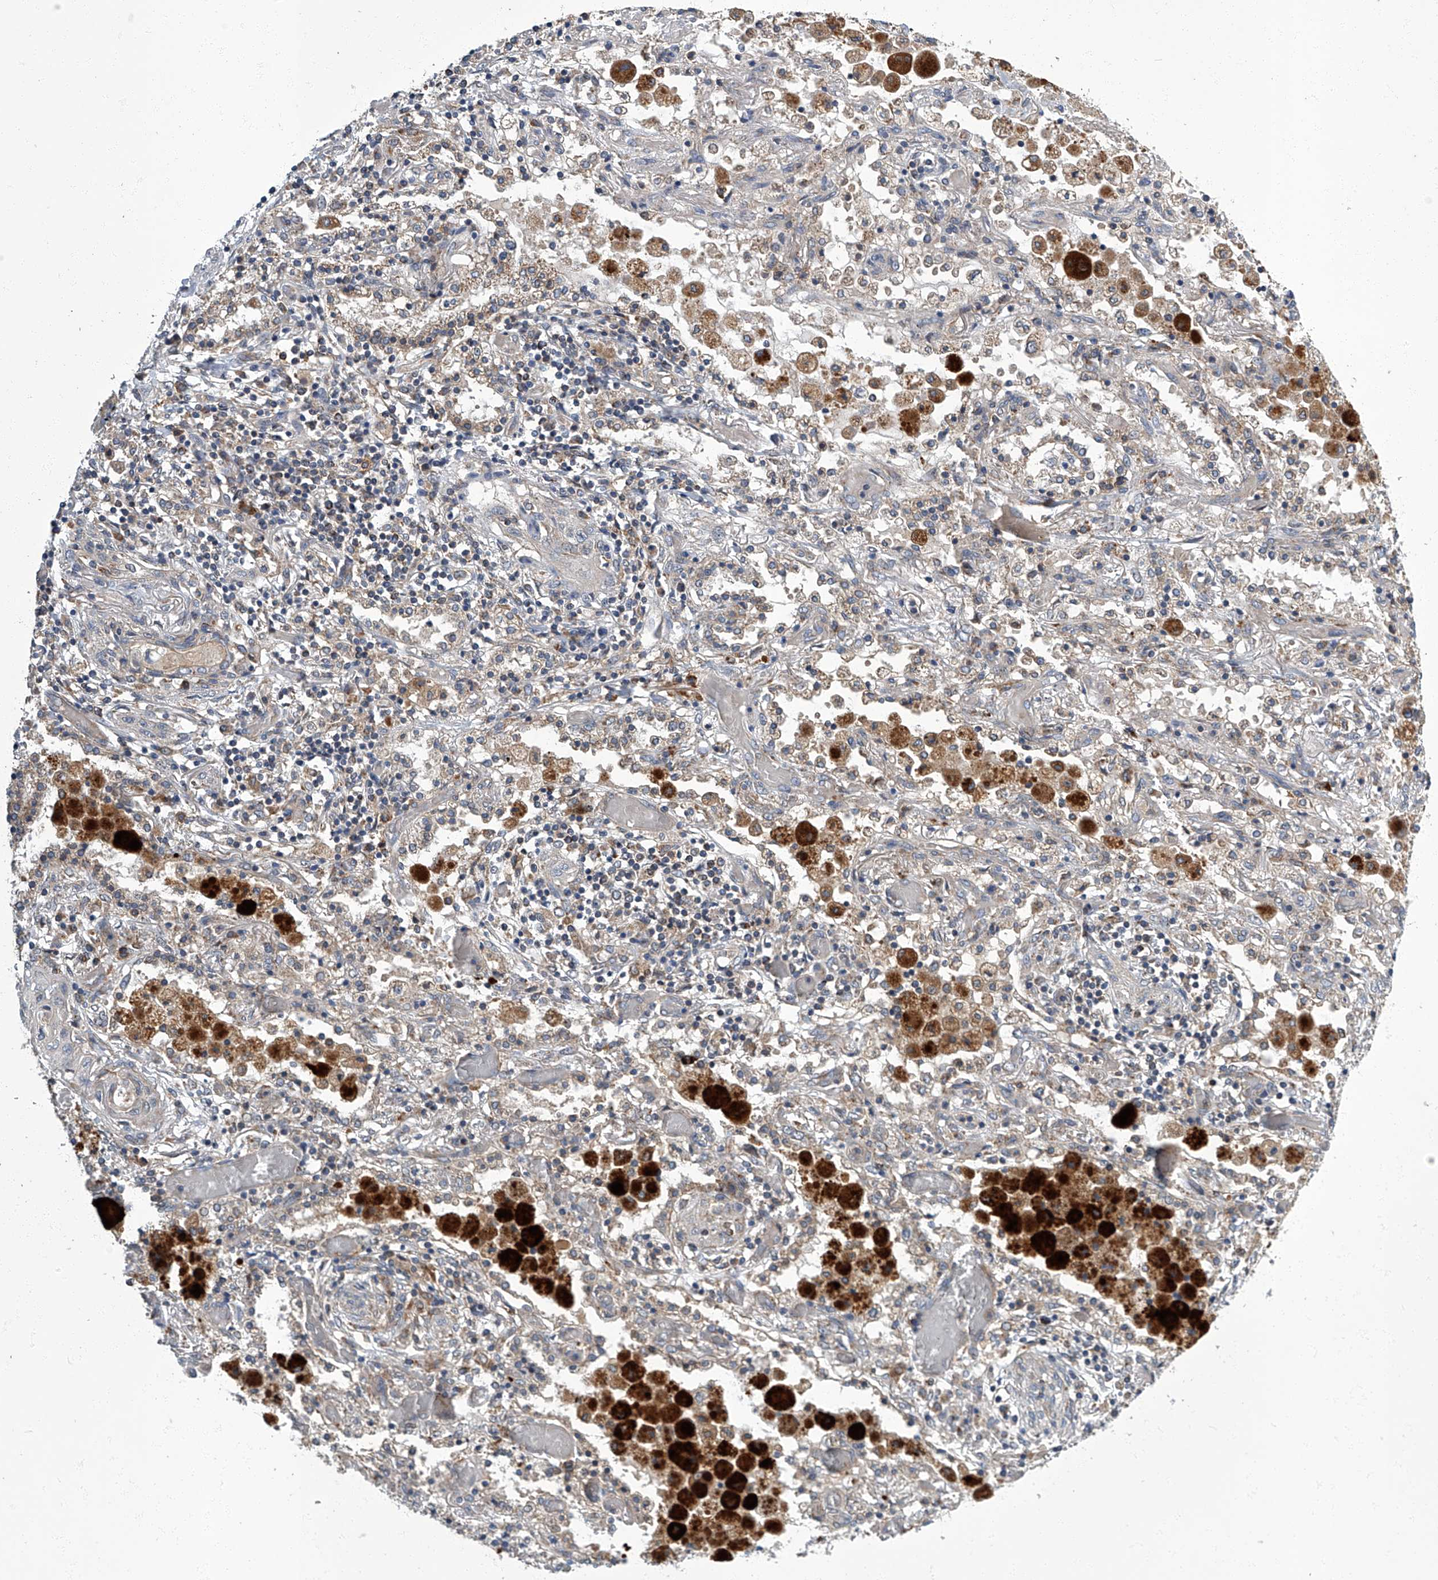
{"staining": {"intensity": "negative", "quantity": "none", "location": "none"}, "tissue": "lung cancer", "cell_type": "Tumor cells", "image_type": "cancer", "snomed": [{"axis": "morphology", "description": "Squamous cell carcinoma, NOS"}, {"axis": "topography", "description": "Lung"}], "caption": "IHC micrograph of neoplastic tissue: human squamous cell carcinoma (lung) stained with DAB (3,3'-diaminobenzidine) reveals no significant protein positivity in tumor cells.", "gene": "TNFRSF13B", "patient": {"sex": "female", "age": 47}}